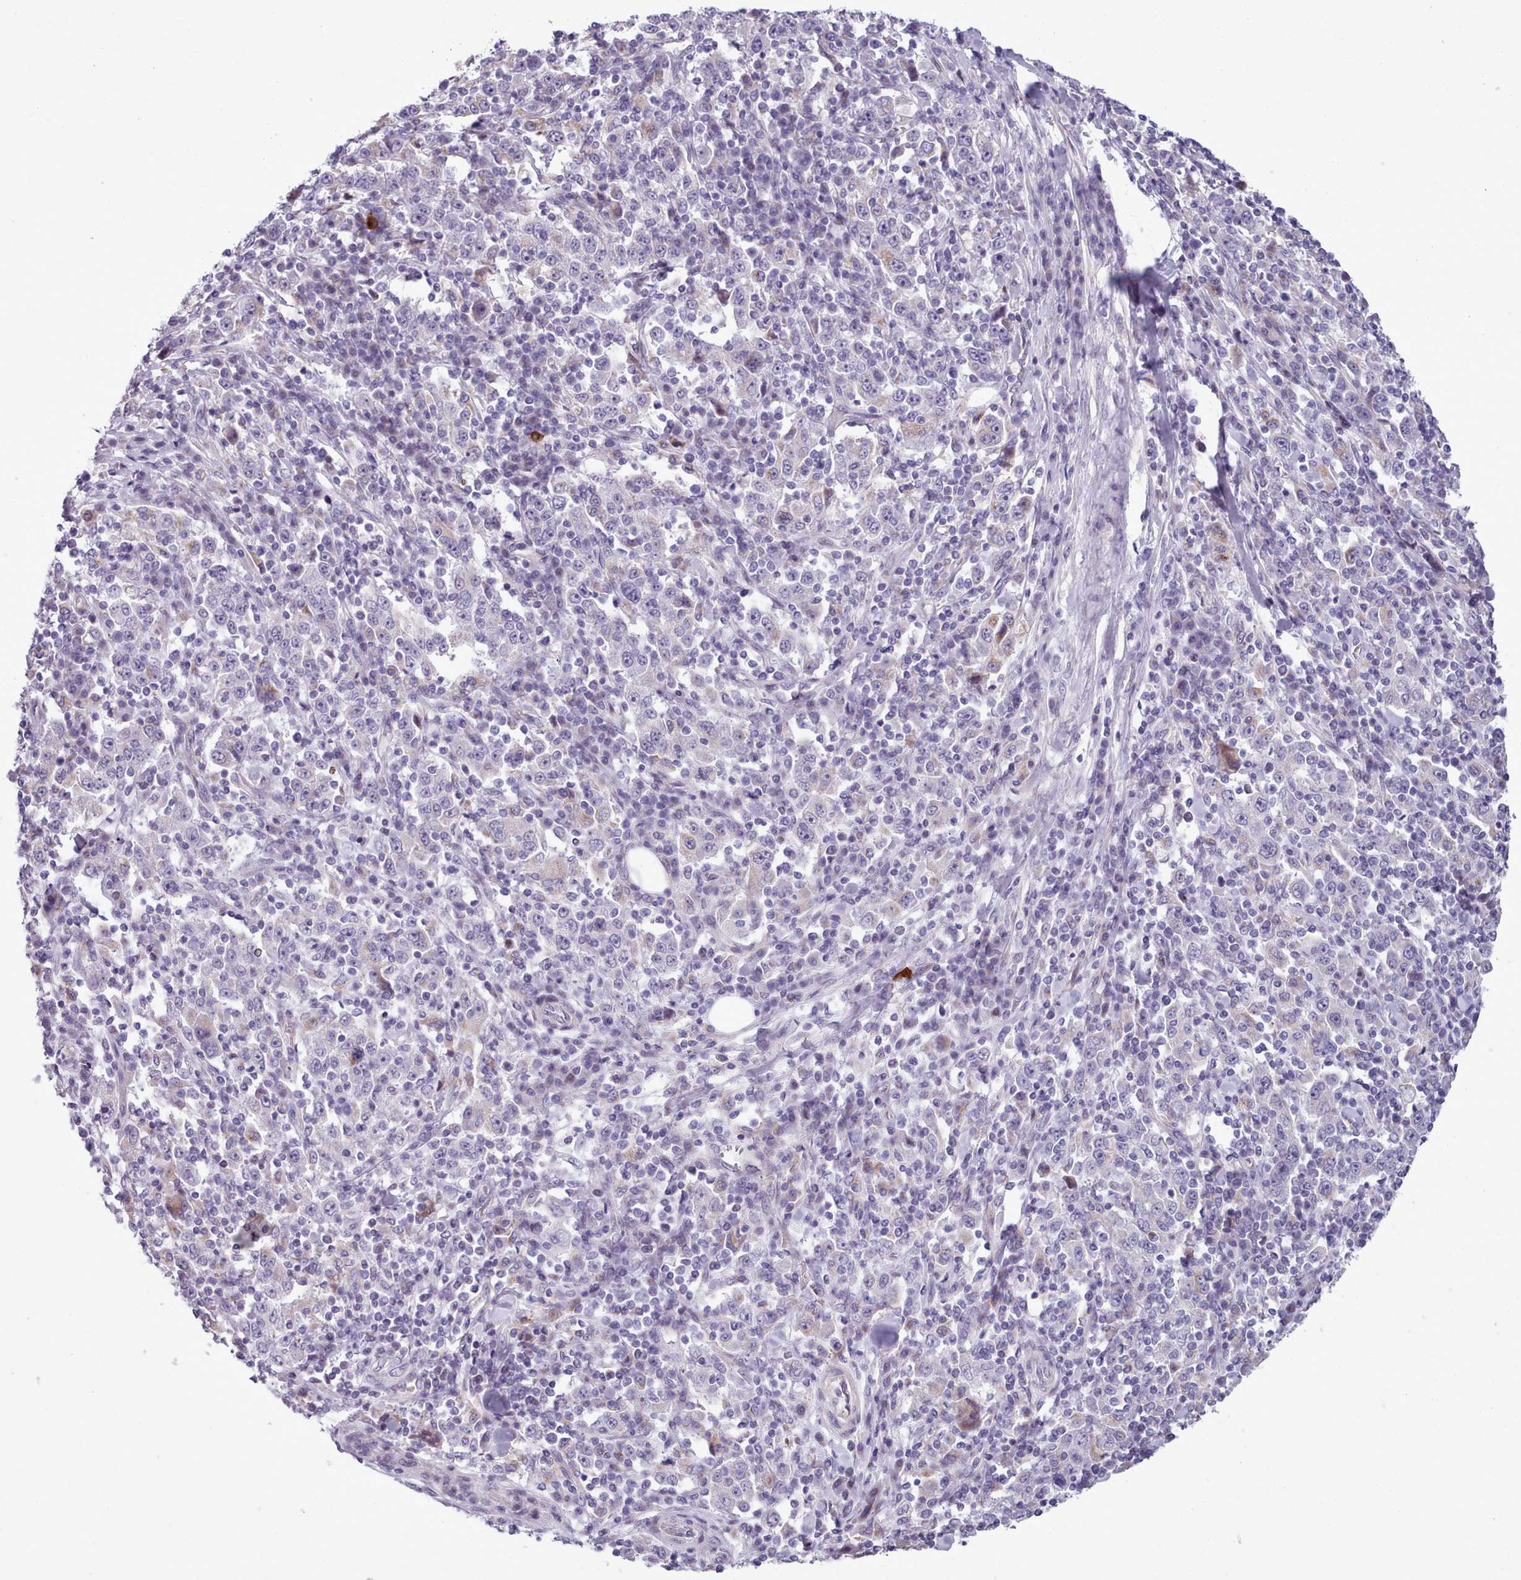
{"staining": {"intensity": "negative", "quantity": "none", "location": "none"}, "tissue": "stomach cancer", "cell_type": "Tumor cells", "image_type": "cancer", "snomed": [{"axis": "morphology", "description": "Normal tissue, NOS"}, {"axis": "morphology", "description": "Adenocarcinoma, NOS"}, {"axis": "topography", "description": "Stomach, upper"}, {"axis": "topography", "description": "Stomach"}], "caption": "DAB immunohistochemical staining of human adenocarcinoma (stomach) demonstrates no significant expression in tumor cells. (Brightfield microscopy of DAB (3,3'-diaminobenzidine) IHC at high magnification).", "gene": "SLC52A3", "patient": {"sex": "male", "age": 59}}